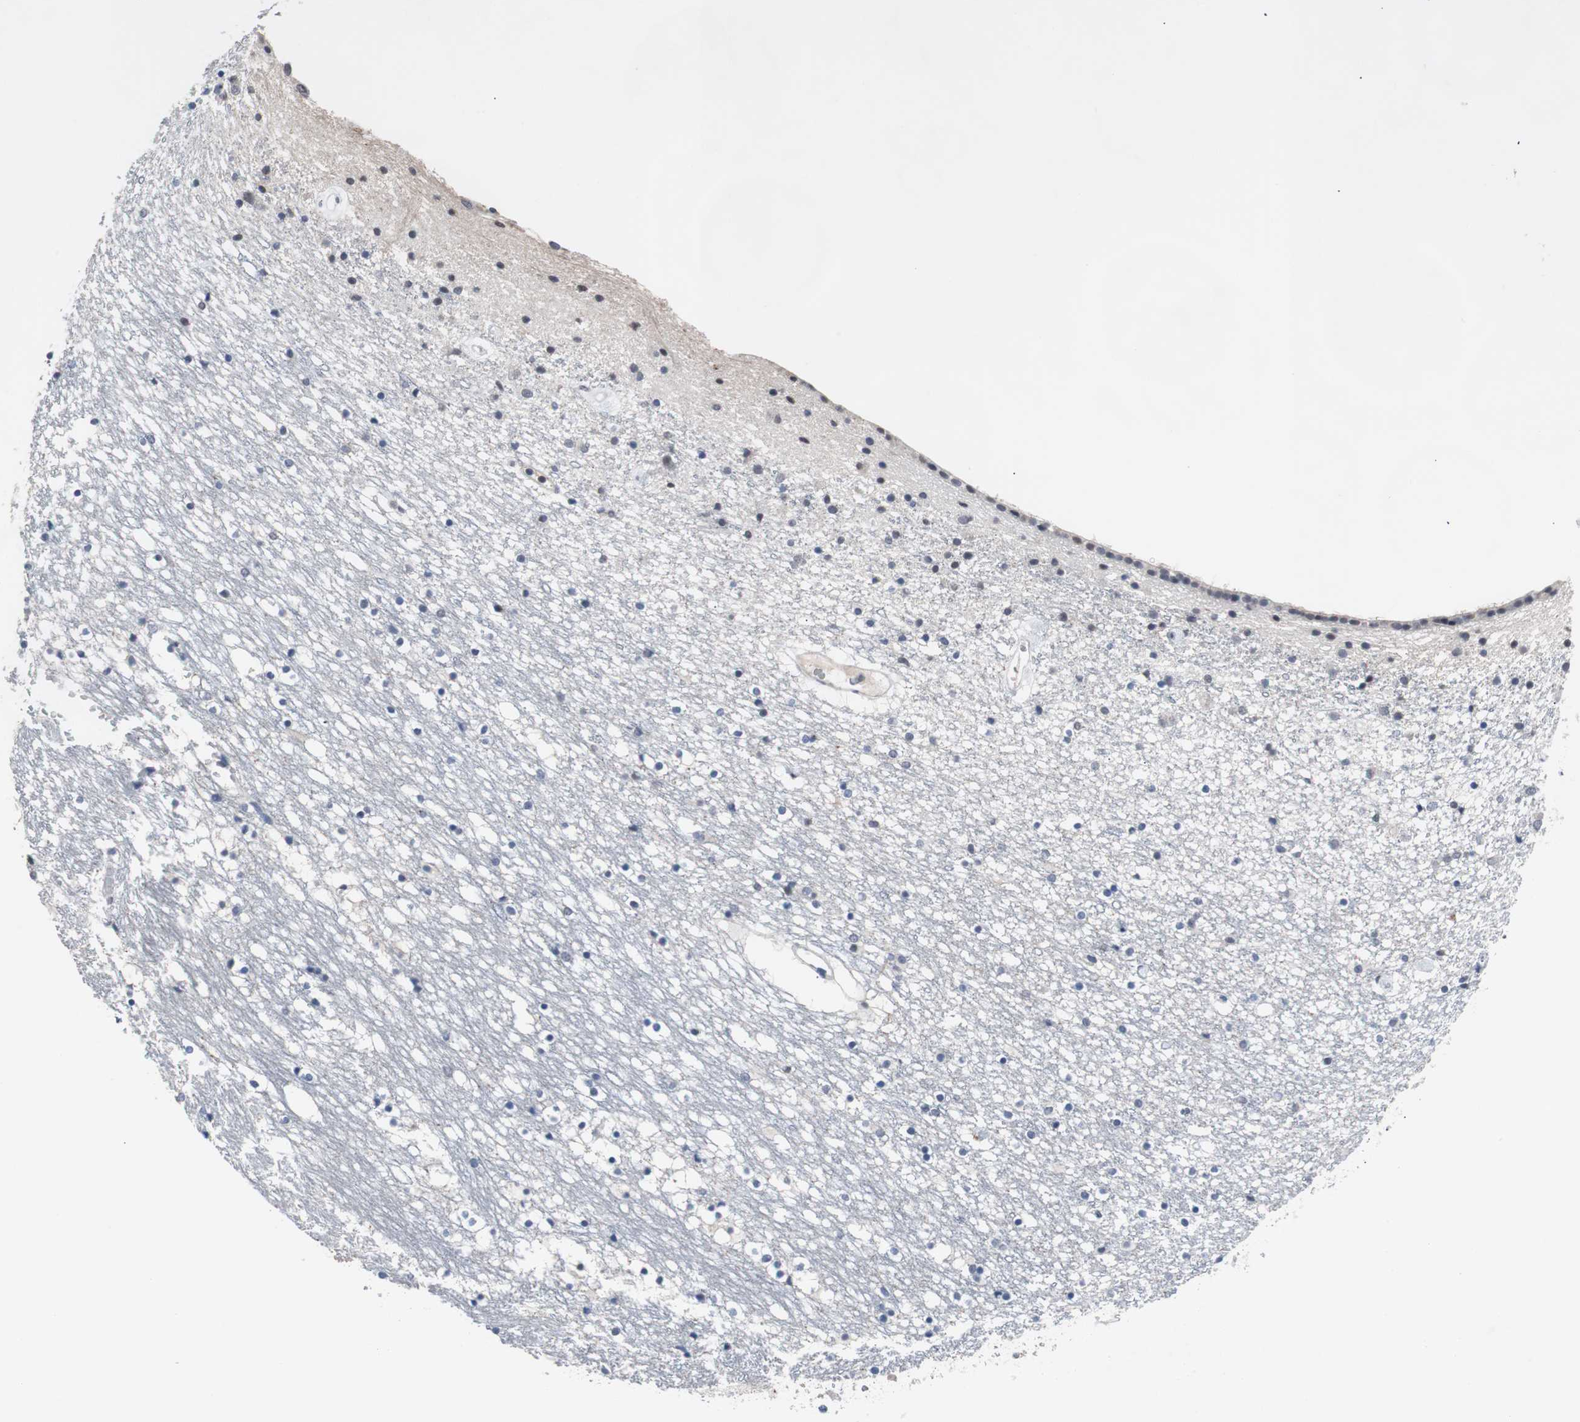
{"staining": {"intensity": "negative", "quantity": "none", "location": "none"}, "tissue": "caudate", "cell_type": "Glial cells", "image_type": "normal", "snomed": [{"axis": "morphology", "description": "Normal tissue, NOS"}, {"axis": "topography", "description": "Lateral ventricle wall"}], "caption": "There is no significant positivity in glial cells of caudate. (DAB immunohistochemistry (IHC), high magnification).", "gene": "RBM47", "patient": {"sex": "male", "age": 45}}